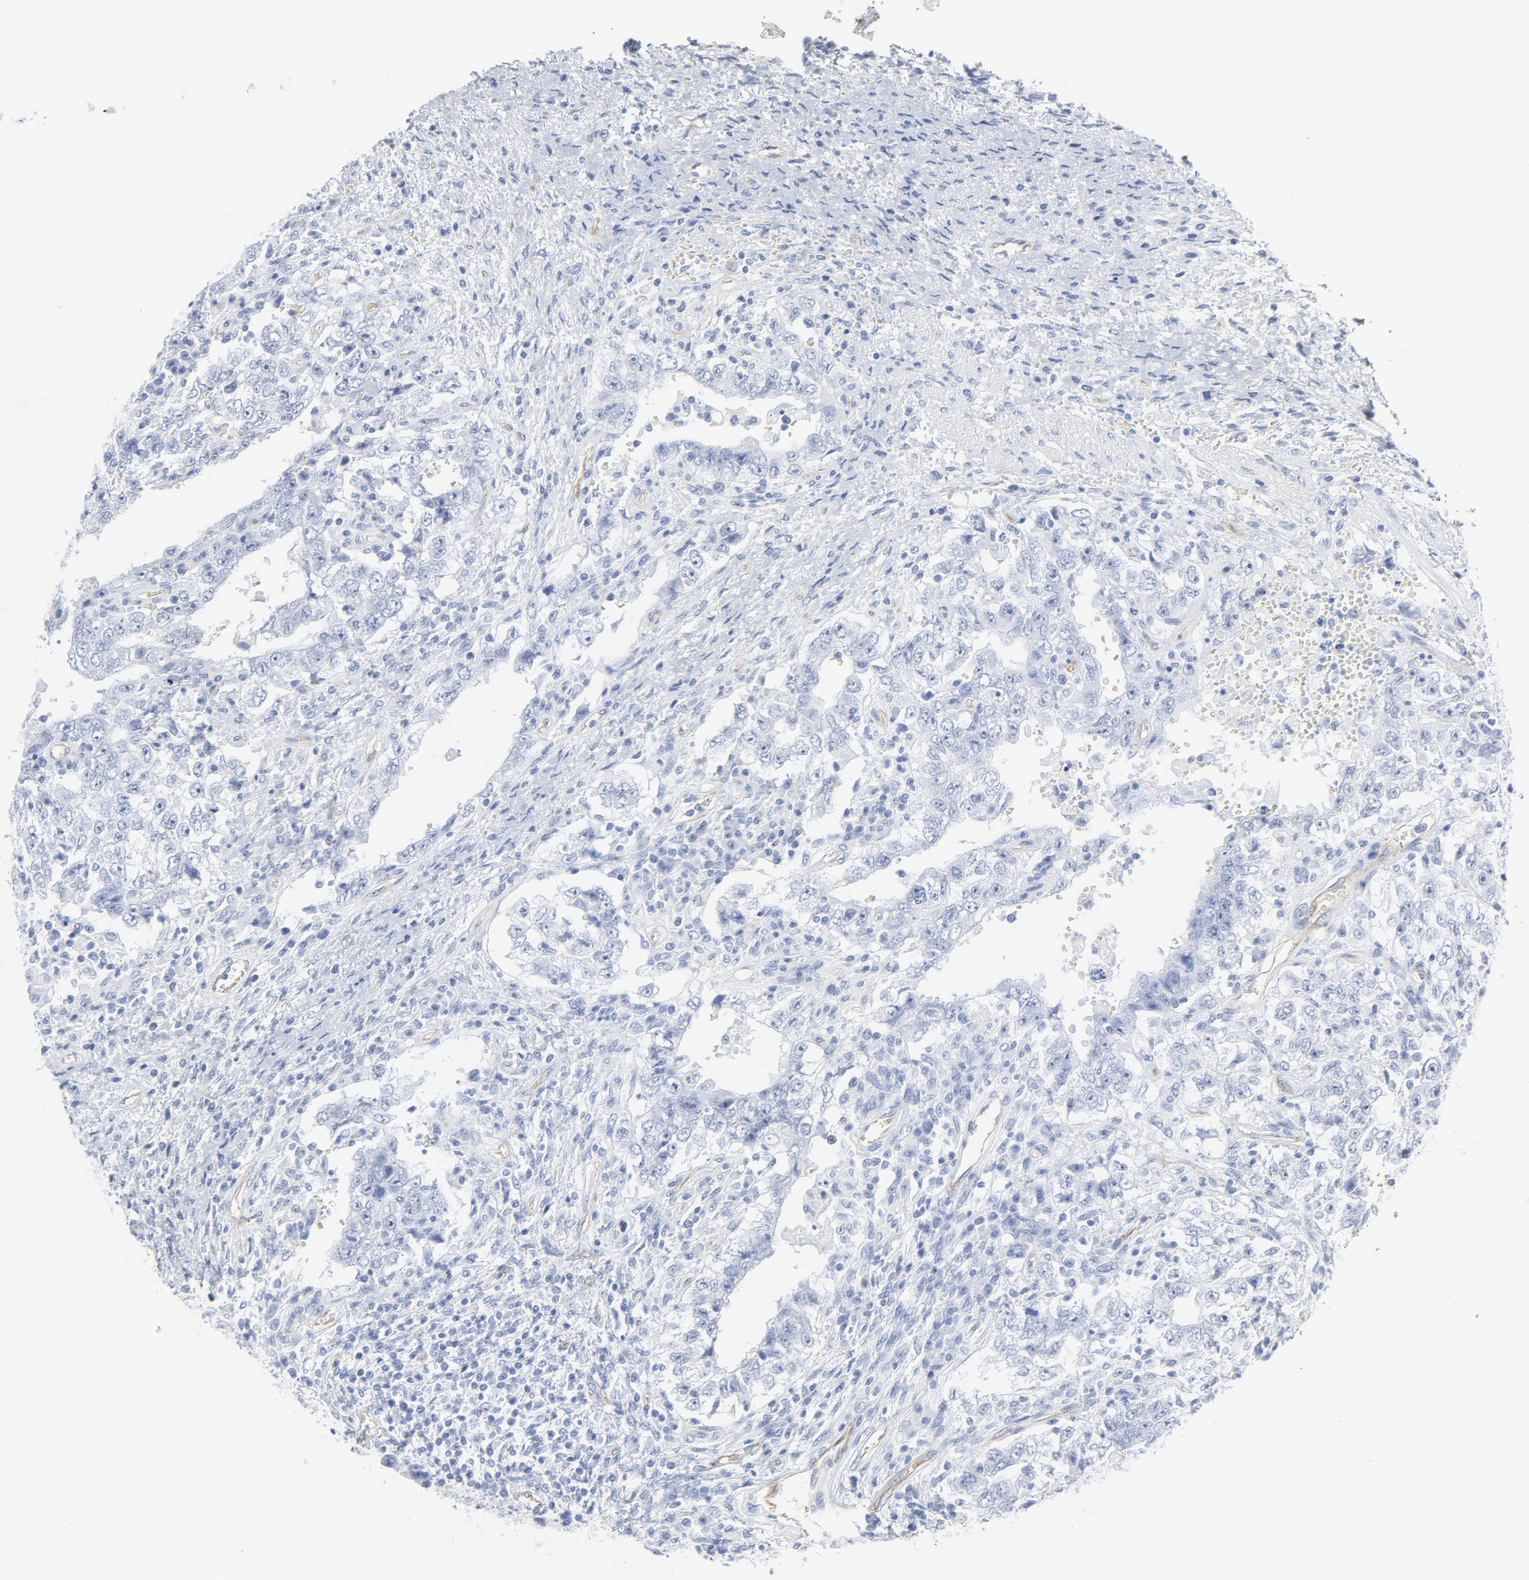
{"staining": {"intensity": "negative", "quantity": "none", "location": "none"}, "tissue": "testis cancer", "cell_type": "Tumor cells", "image_type": "cancer", "snomed": [{"axis": "morphology", "description": "Carcinoma, Embryonal, NOS"}, {"axis": "topography", "description": "Testis"}], "caption": "Immunohistochemistry (IHC) histopathology image of human embryonal carcinoma (testis) stained for a protein (brown), which shows no positivity in tumor cells.", "gene": "SHANK3", "patient": {"sex": "male", "age": 26}}